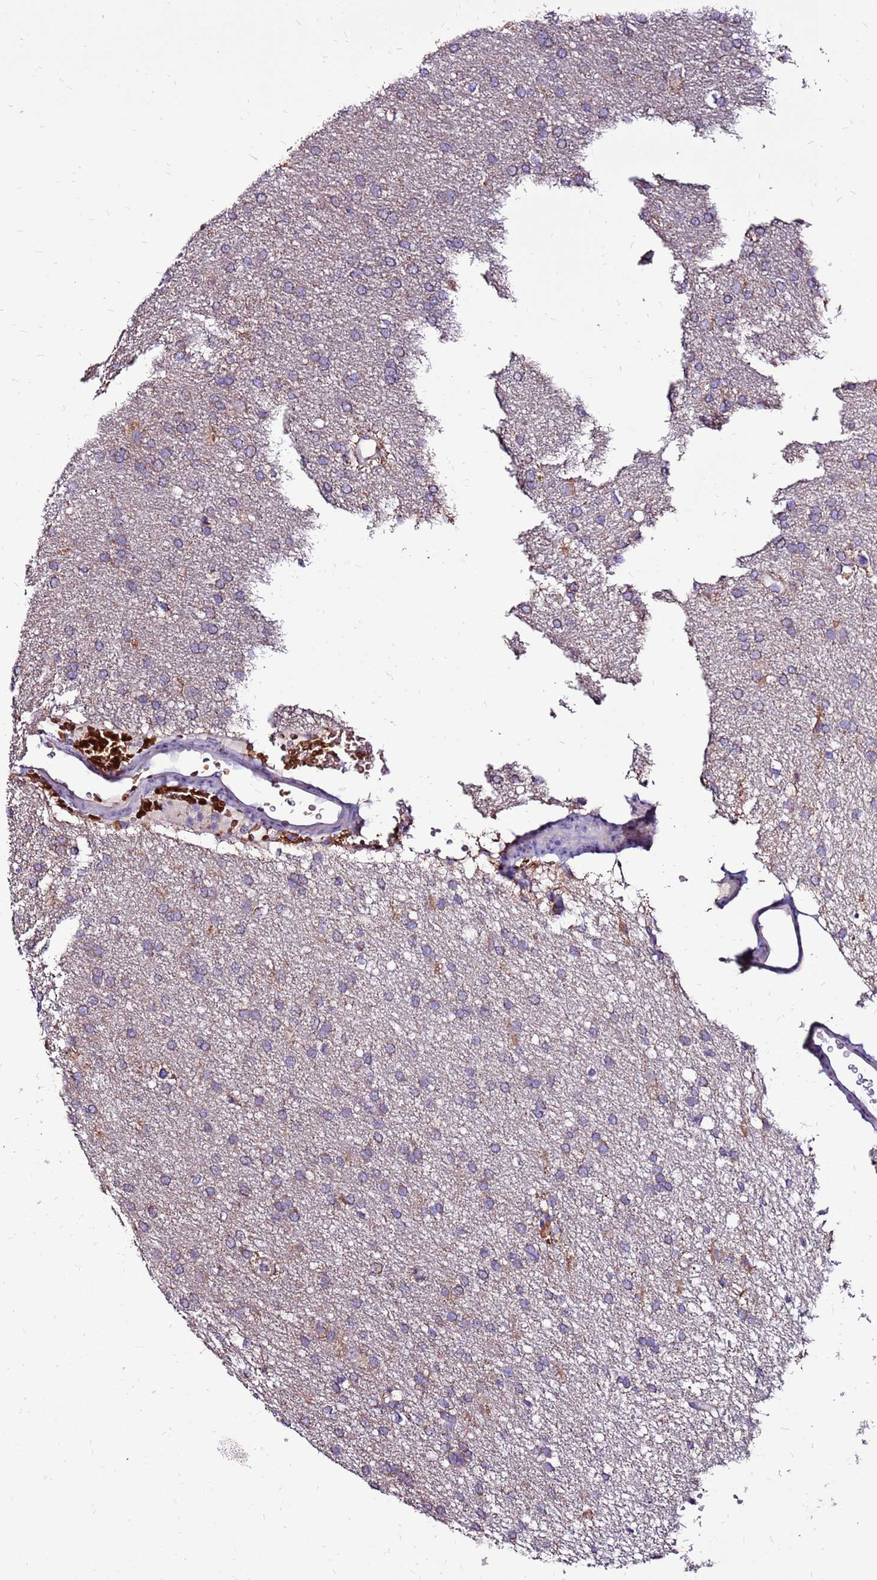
{"staining": {"intensity": "negative", "quantity": "none", "location": "none"}, "tissue": "glioma", "cell_type": "Tumor cells", "image_type": "cancer", "snomed": [{"axis": "morphology", "description": "Glioma, malignant, High grade"}, {"axis": "topography", "description": "Brain"}], "caption": "The photomicrograph demonstrates no significant positivity in tumor cells of glioma. (Immunohistochemistry, brightfield microscopy, high magnification).", "gene": "SPSB3", "patient": {"sex": "male", "age": 72}}